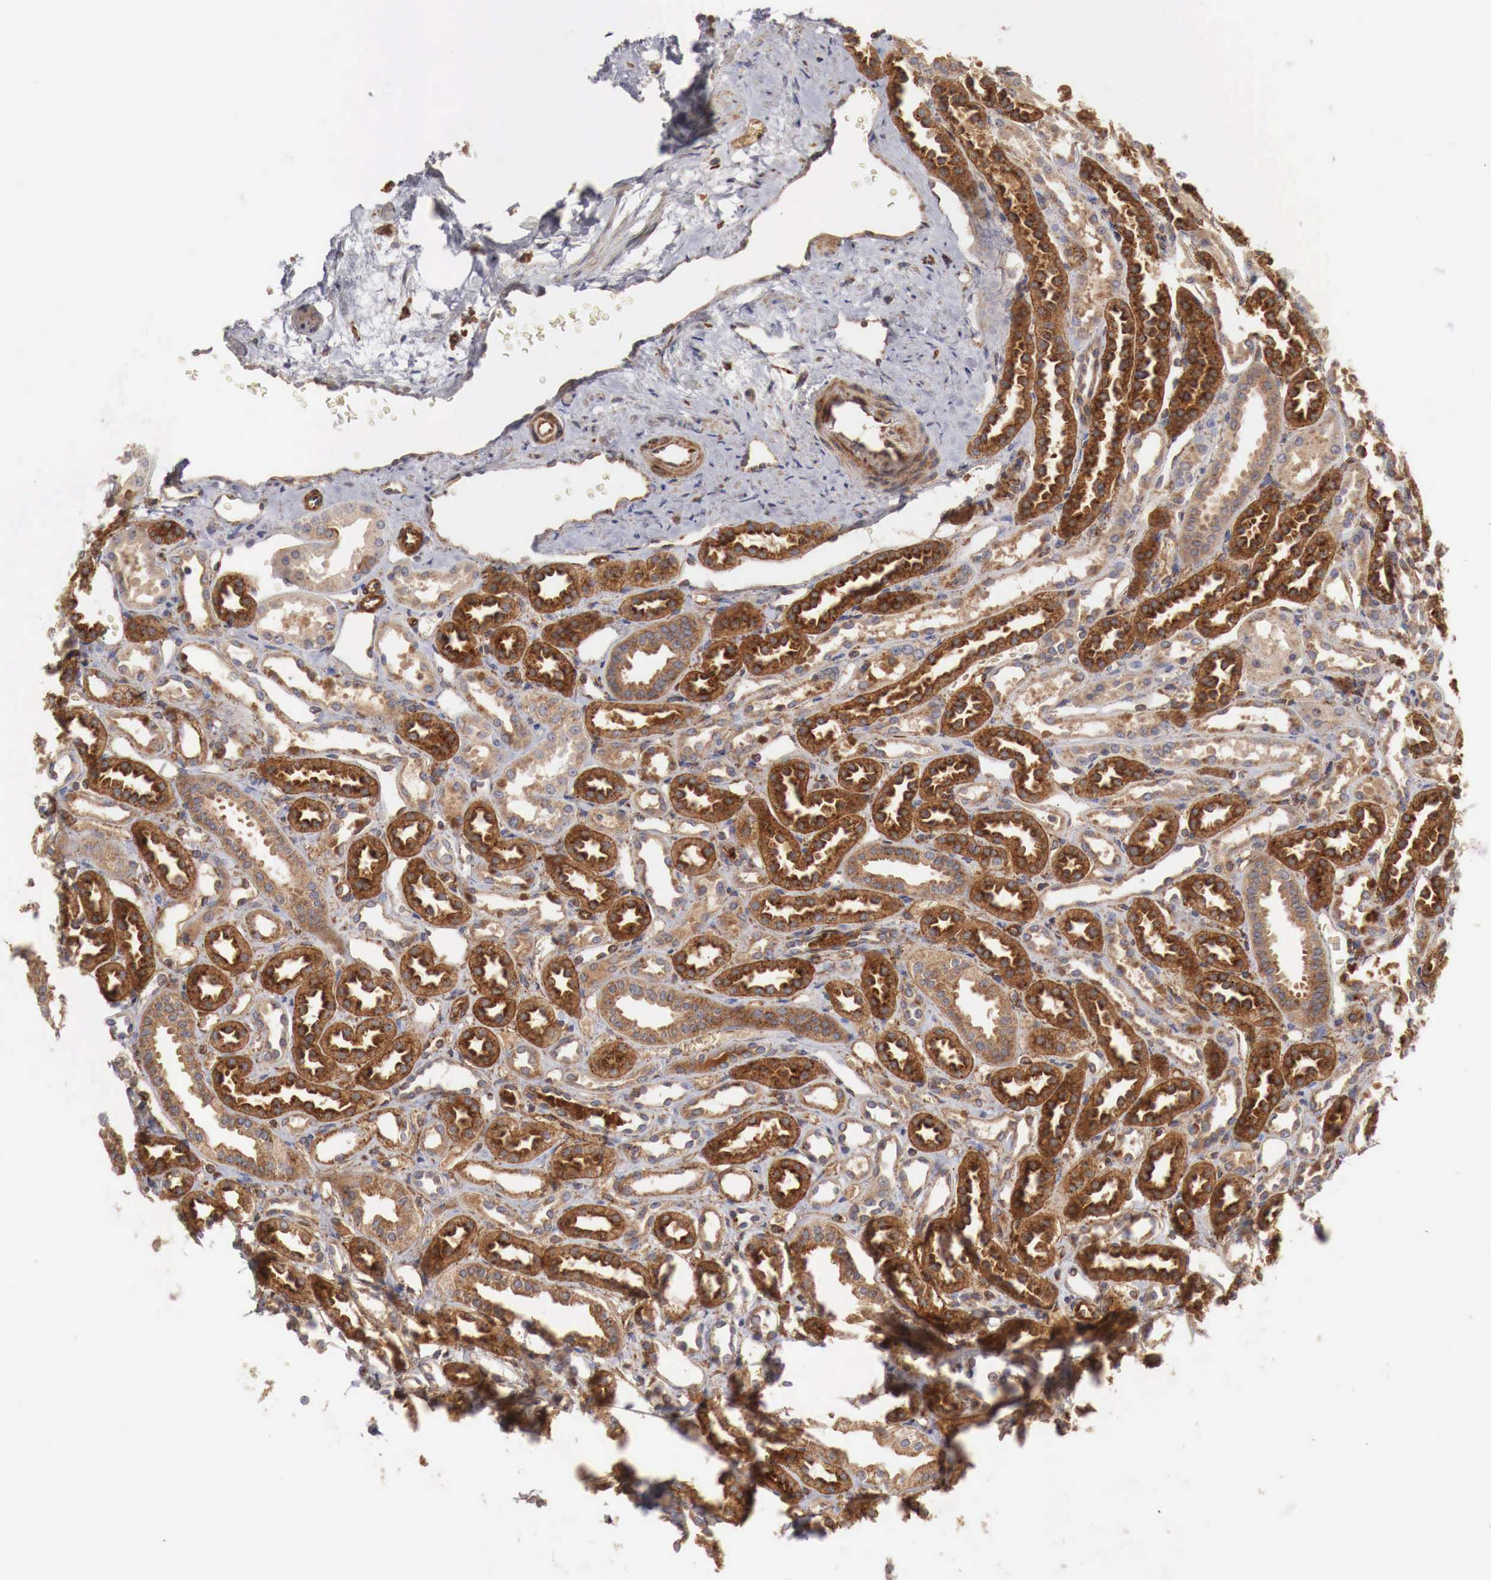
{"staining": {"intensity": "strong", "quantity": ">75%", "location": "cytoplasmic/membranous"}, "tissue": "kidney", "cell_type": "Cells in tubules", "image_type": "normal", "snomed": [{"axis": "morphology", "description": "Normal tissue, NOS"}, {"axis": "topography", "description": "Kidney"}], "caption": "Unremarkable kidney reveals strong cytoplasmic/membranous expression in approximately >75% of cells in tubules, visualized by immunohistochemistry. (Stains: DAB (3,3'-diaminobenzidine) in brown, nuclei in blue, Microscopy: brightfield microscopy at high magnification).", "gene": "ARMCX4", "patient": {"sex": "female", "age": 52}}